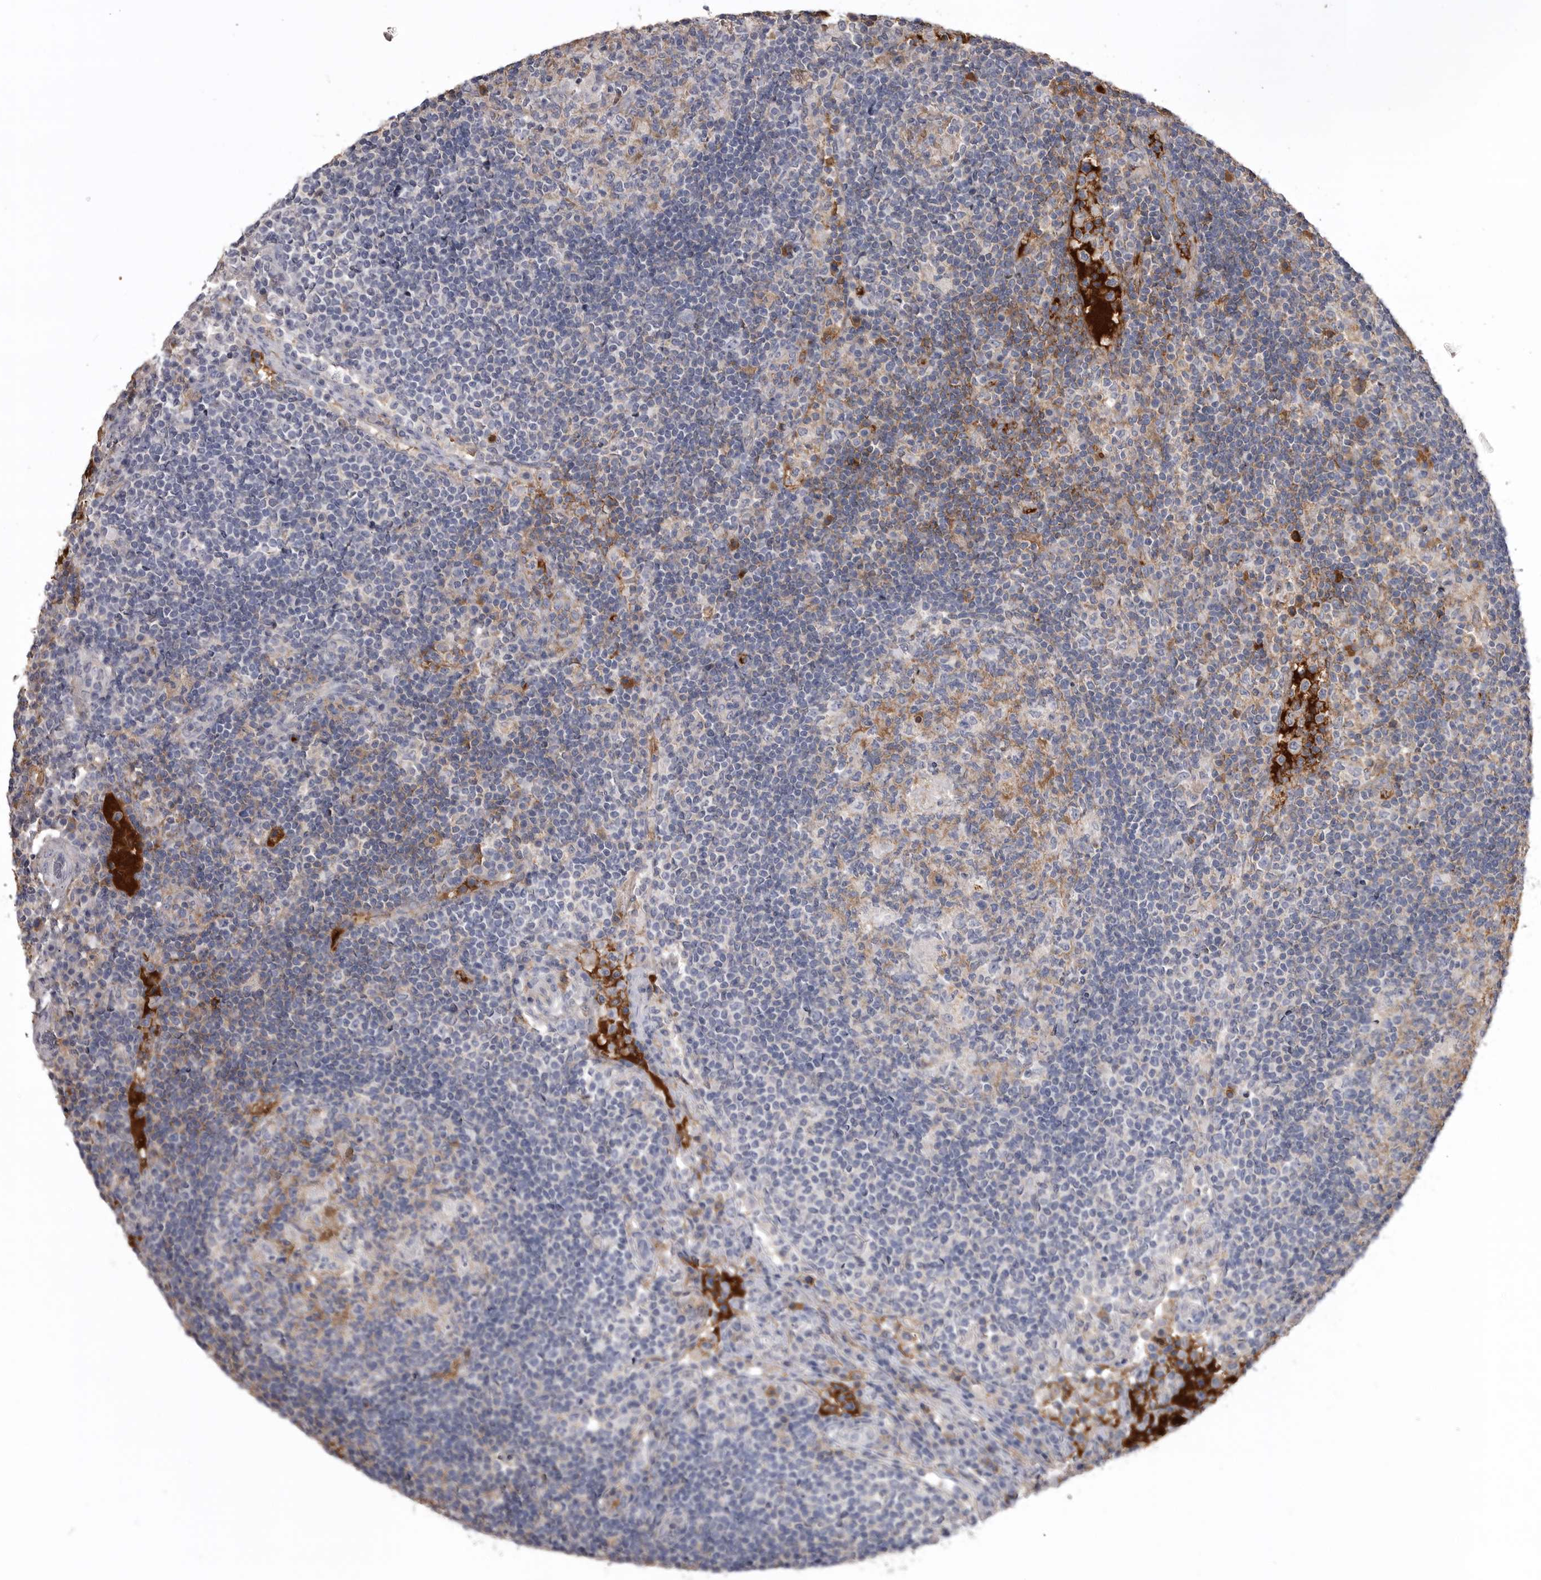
{"staining": {"intensity": "negative", "quantity": "none", "location": "none"}, "tissue": "lymph node", "cell_type": "Germinal center cells", "image_type": "normal", "snomed": [{"axis": "morphology", "description": "Normal tissue, NOS"}, {"axis": "topography", "description": "Lymph node"}], "caption": "IHC photomicrograph of benign lymph node: lymph node stained with DAB (3,3'-diaminobenzidine) shows no significant protein positivity in germinal center cells. (DAB (3,3'-diaminobenzidine) immunohistochemistry, high magnification).", "gene": "AHSG", "patient": {"sex": "female", "age": 53}}